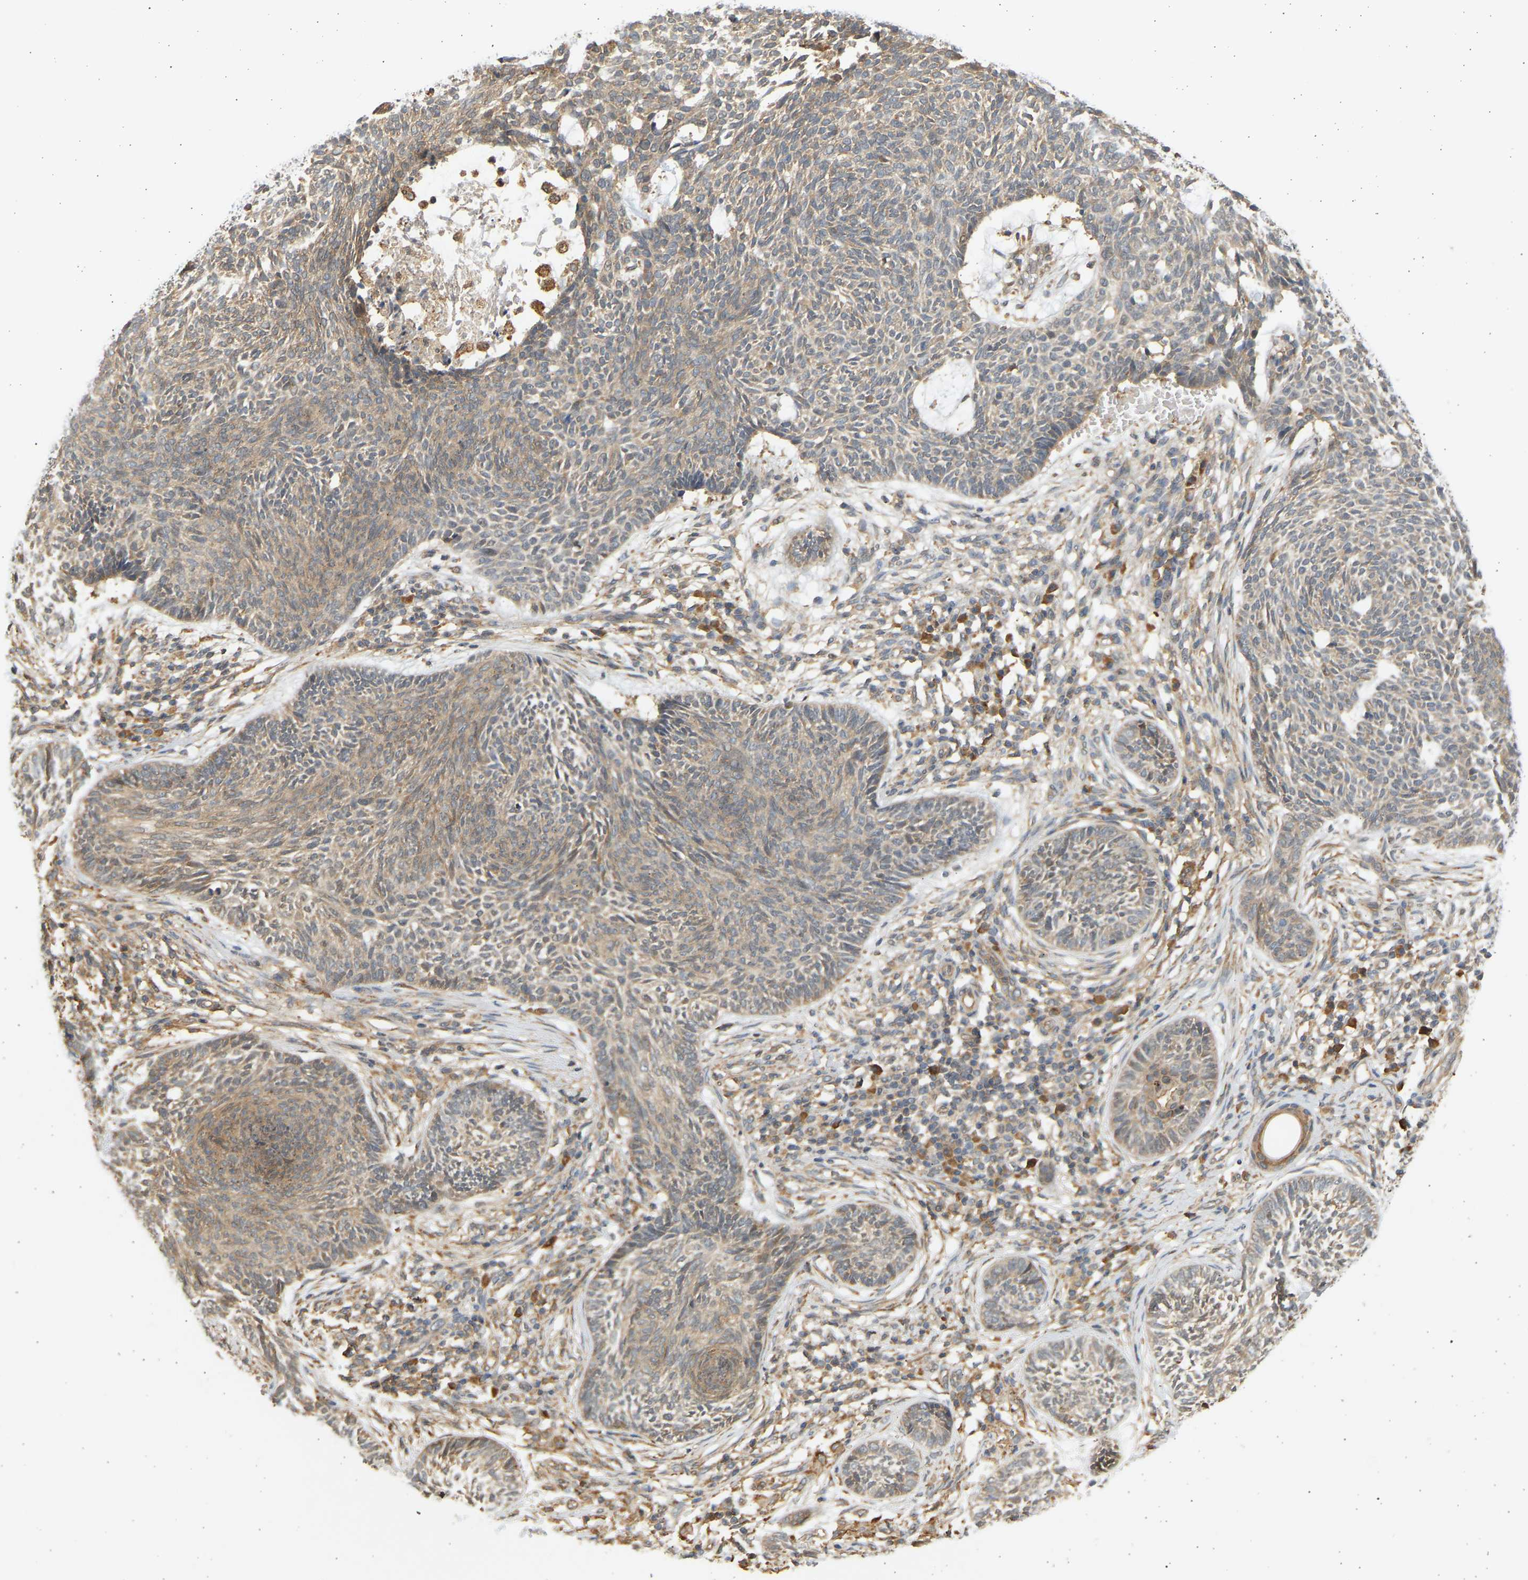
{"staining": {"intensity": "weak", "quantity": ">75%", "location": "cytoplasmic/membranous"}, "tissue": "skin cancer", "cell_type": "Tumor cells", "image_type": "cancer", "snomed": [{"axis": "morphology", "description": "Papilloma, NOS"}, {"axis": "morphology", "description": "Basal cell carcinoma"}, {"axis": "topography", "description": "Skin"}], "caption": "Human basal cell carcinoma (skin) stained for a protein (brown) reveals weak cytoplasmic/membranous positive positivity in about >75% of tumor cells.", "gene": "B4GALT6", "patient": {"sex": "male", "age": 87}}